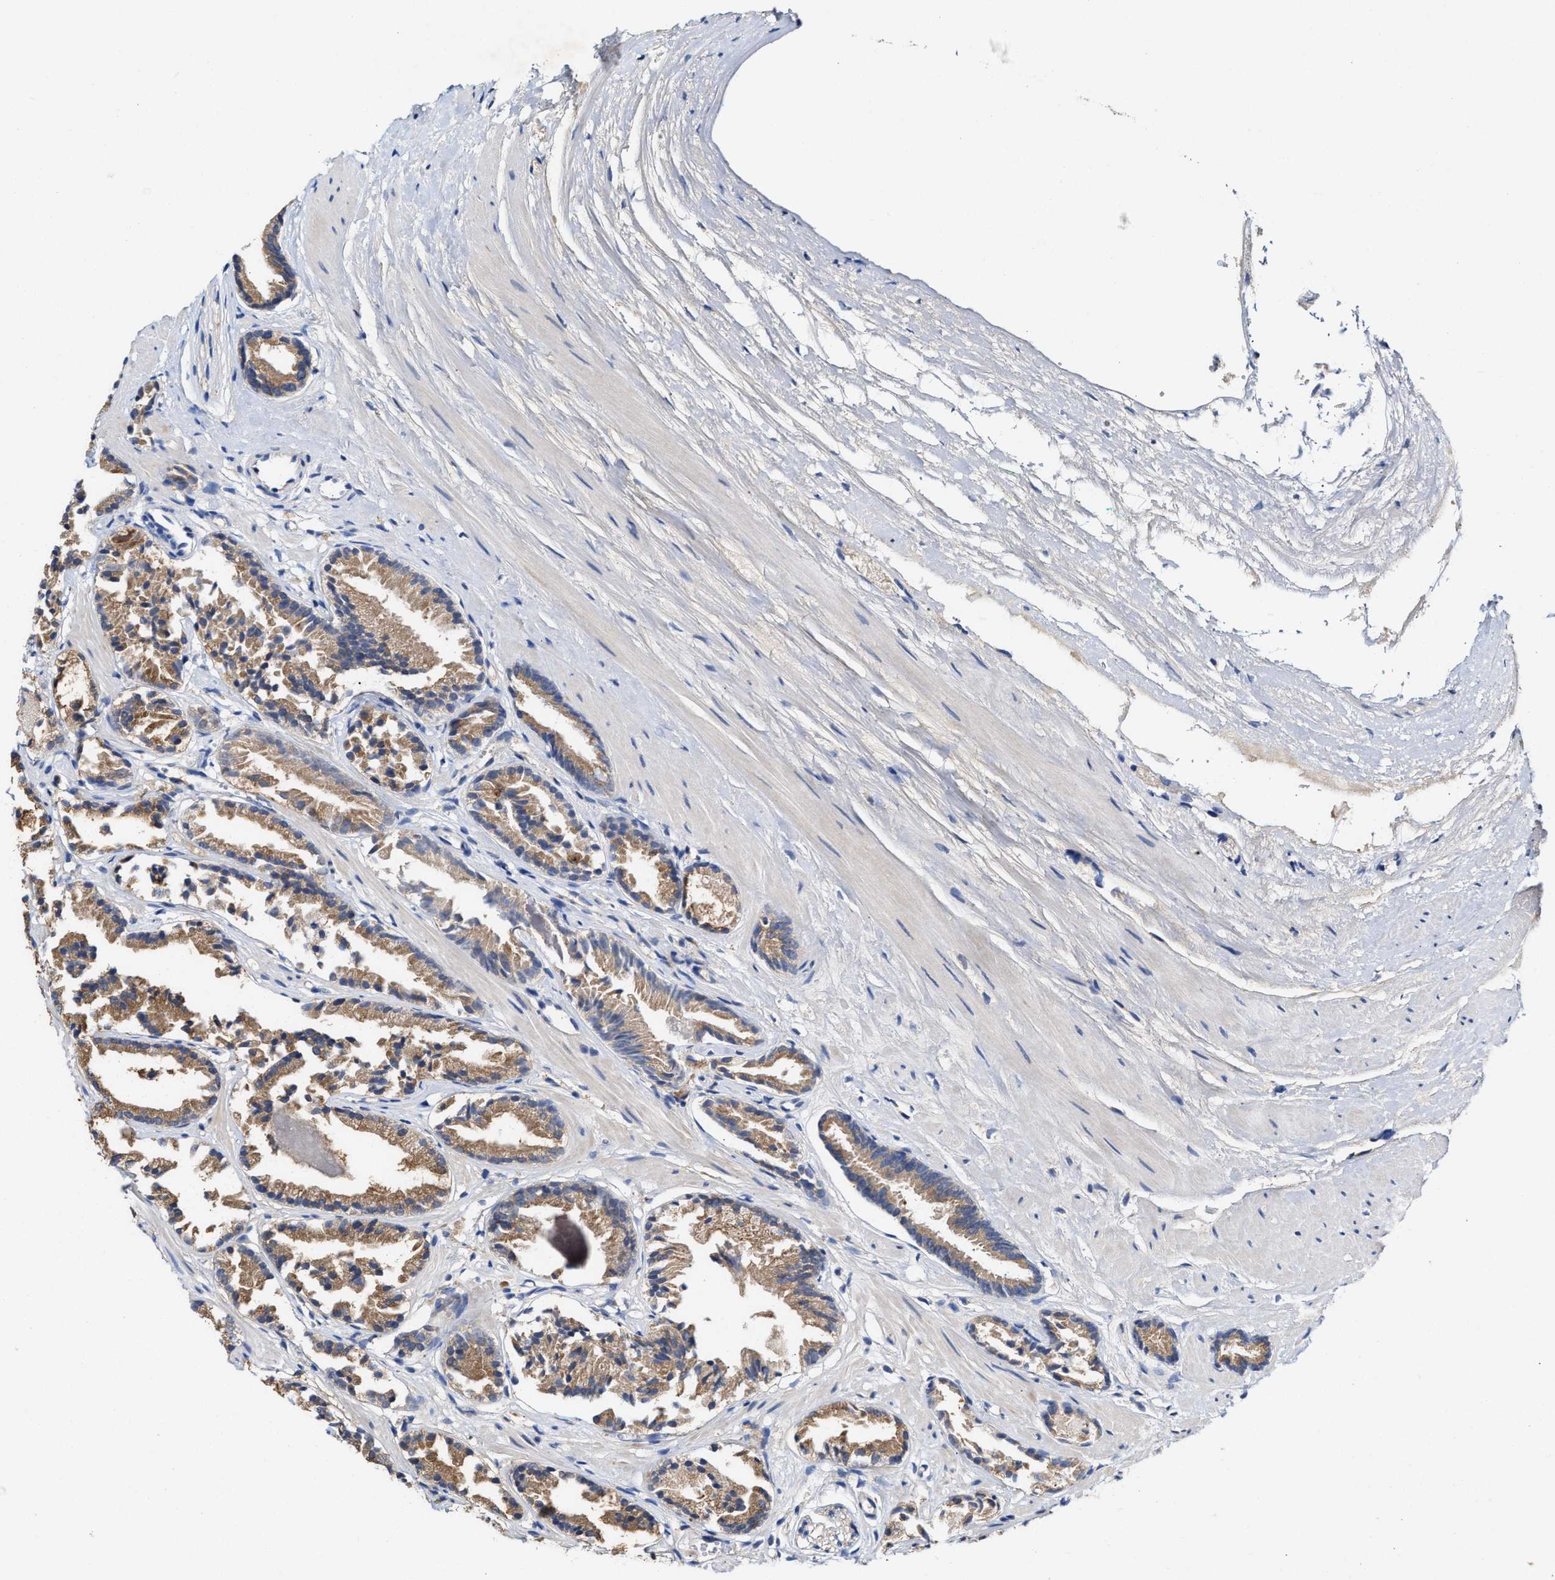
{"staining": {"intensity": "moderate", "quantity": ">75%", "location": "cytoplasmic/membranous"}, "tissue": "prostate cancer", "cell_type": "Tumor cells", "image_type": "cancer", "snomed": [{"axis": "morphology", "description": "Adenocarcinoma, Low grade"}, {"axis": "topography", "description": "Prostate"}], "caption": "About >75% of tumor cells in prostate low-grade adenocarcinoma display moderate cytoplasmic/membranous protein staining as visualized by brown immunohistochemical staining.", "gene": "BBLN", "patient": {"sex": "male", "age": 51}}